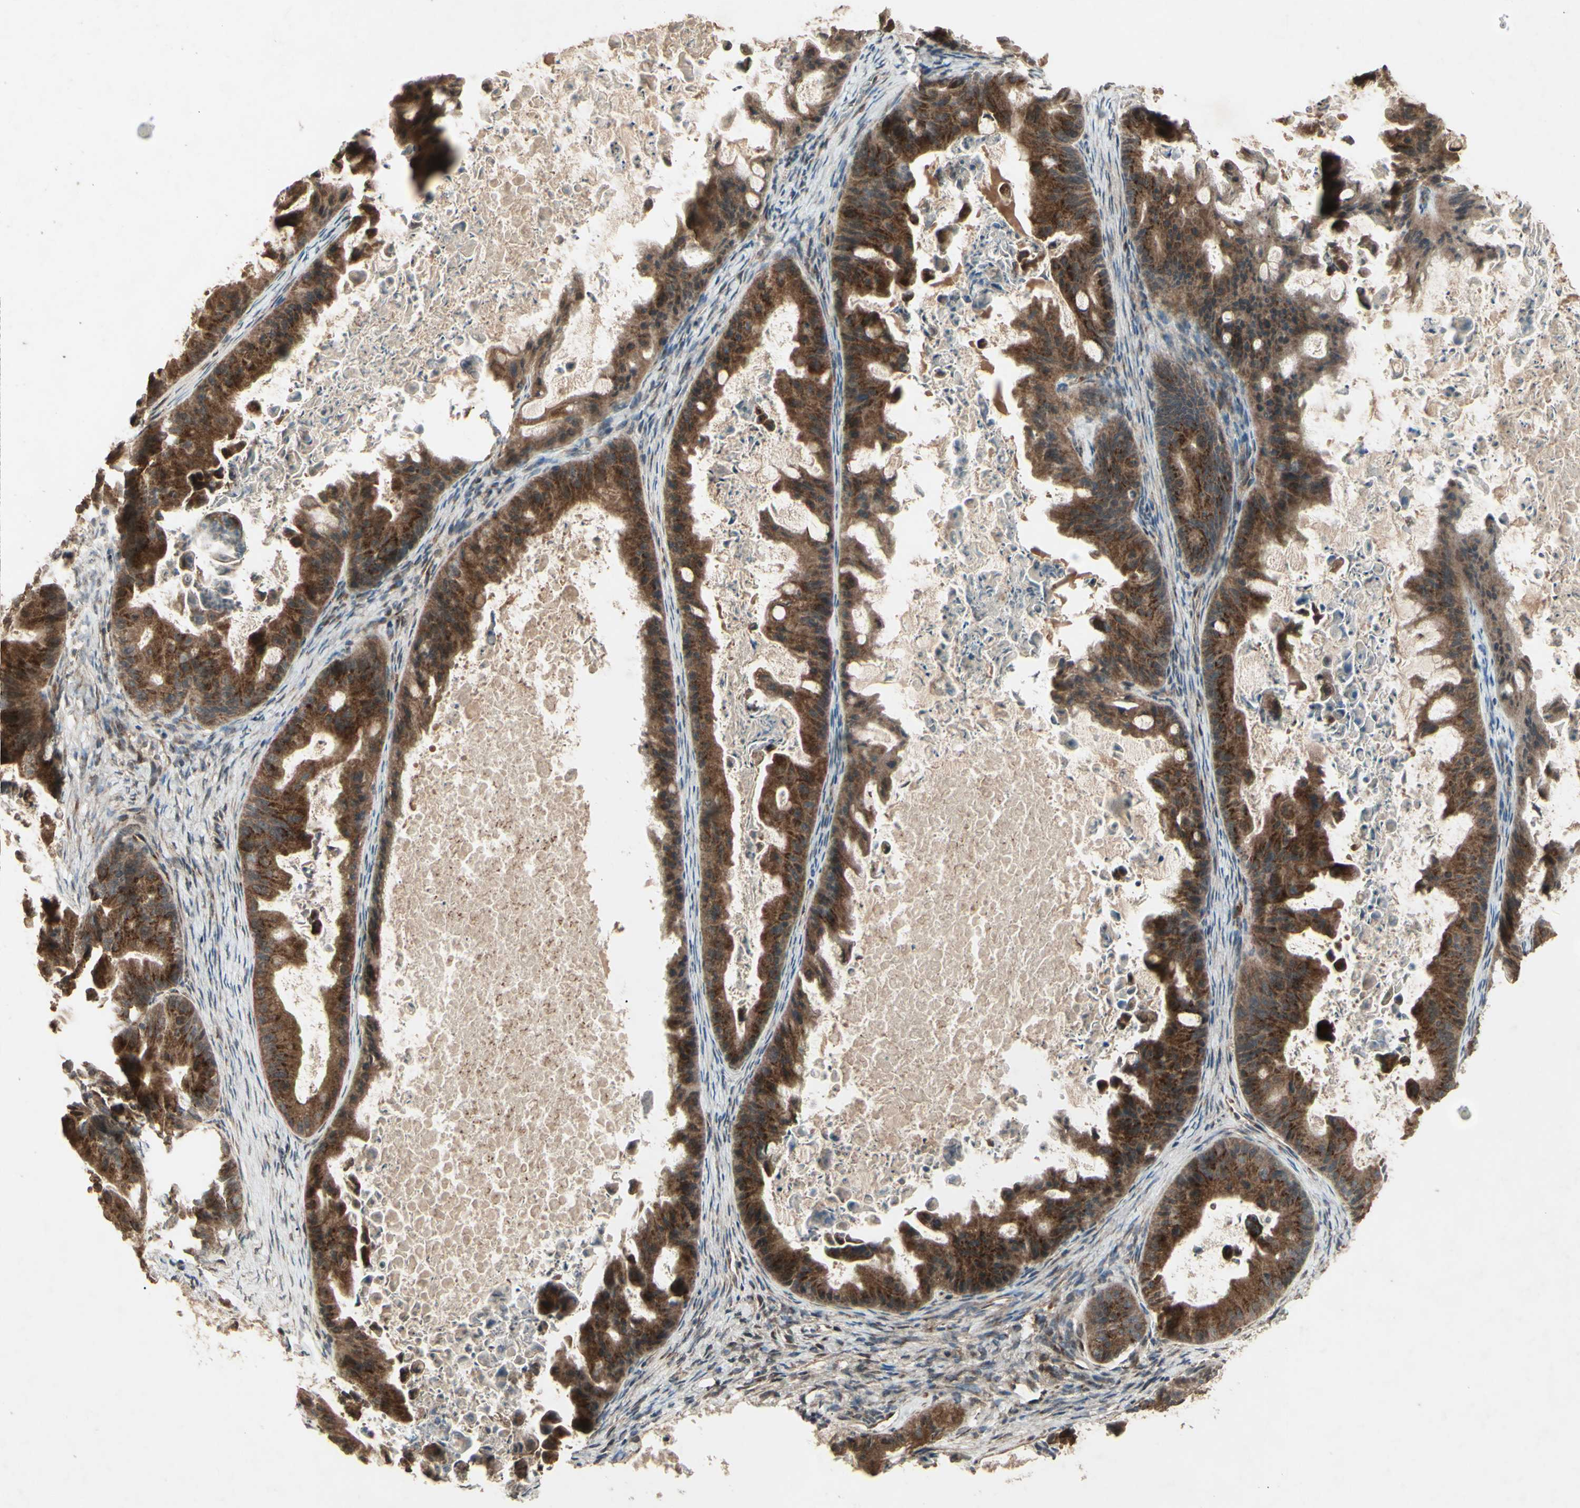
{"staining": {"intensity": "strong", "quantity": ">75%", "location": "cytoplasmic/membranous"}, "tissue": "ovarian cancer", "cell_type": "Tumor cells", "image_type": "cancer", "snomed": [{"axis": "morphology", "description": "Cystadenocarcinoma, mucinous, NOS"}, {"axis": "topography", "description": "Ovary"}], "caption": "Immunohistochemical staining of human ovarian cancer exhibits high levels of strong cytoplasmic/membranous protein staining in approximately >75% of tumor cells.", "gene": "AP1G1", "patient": {"sex": "female", "age": 37}}